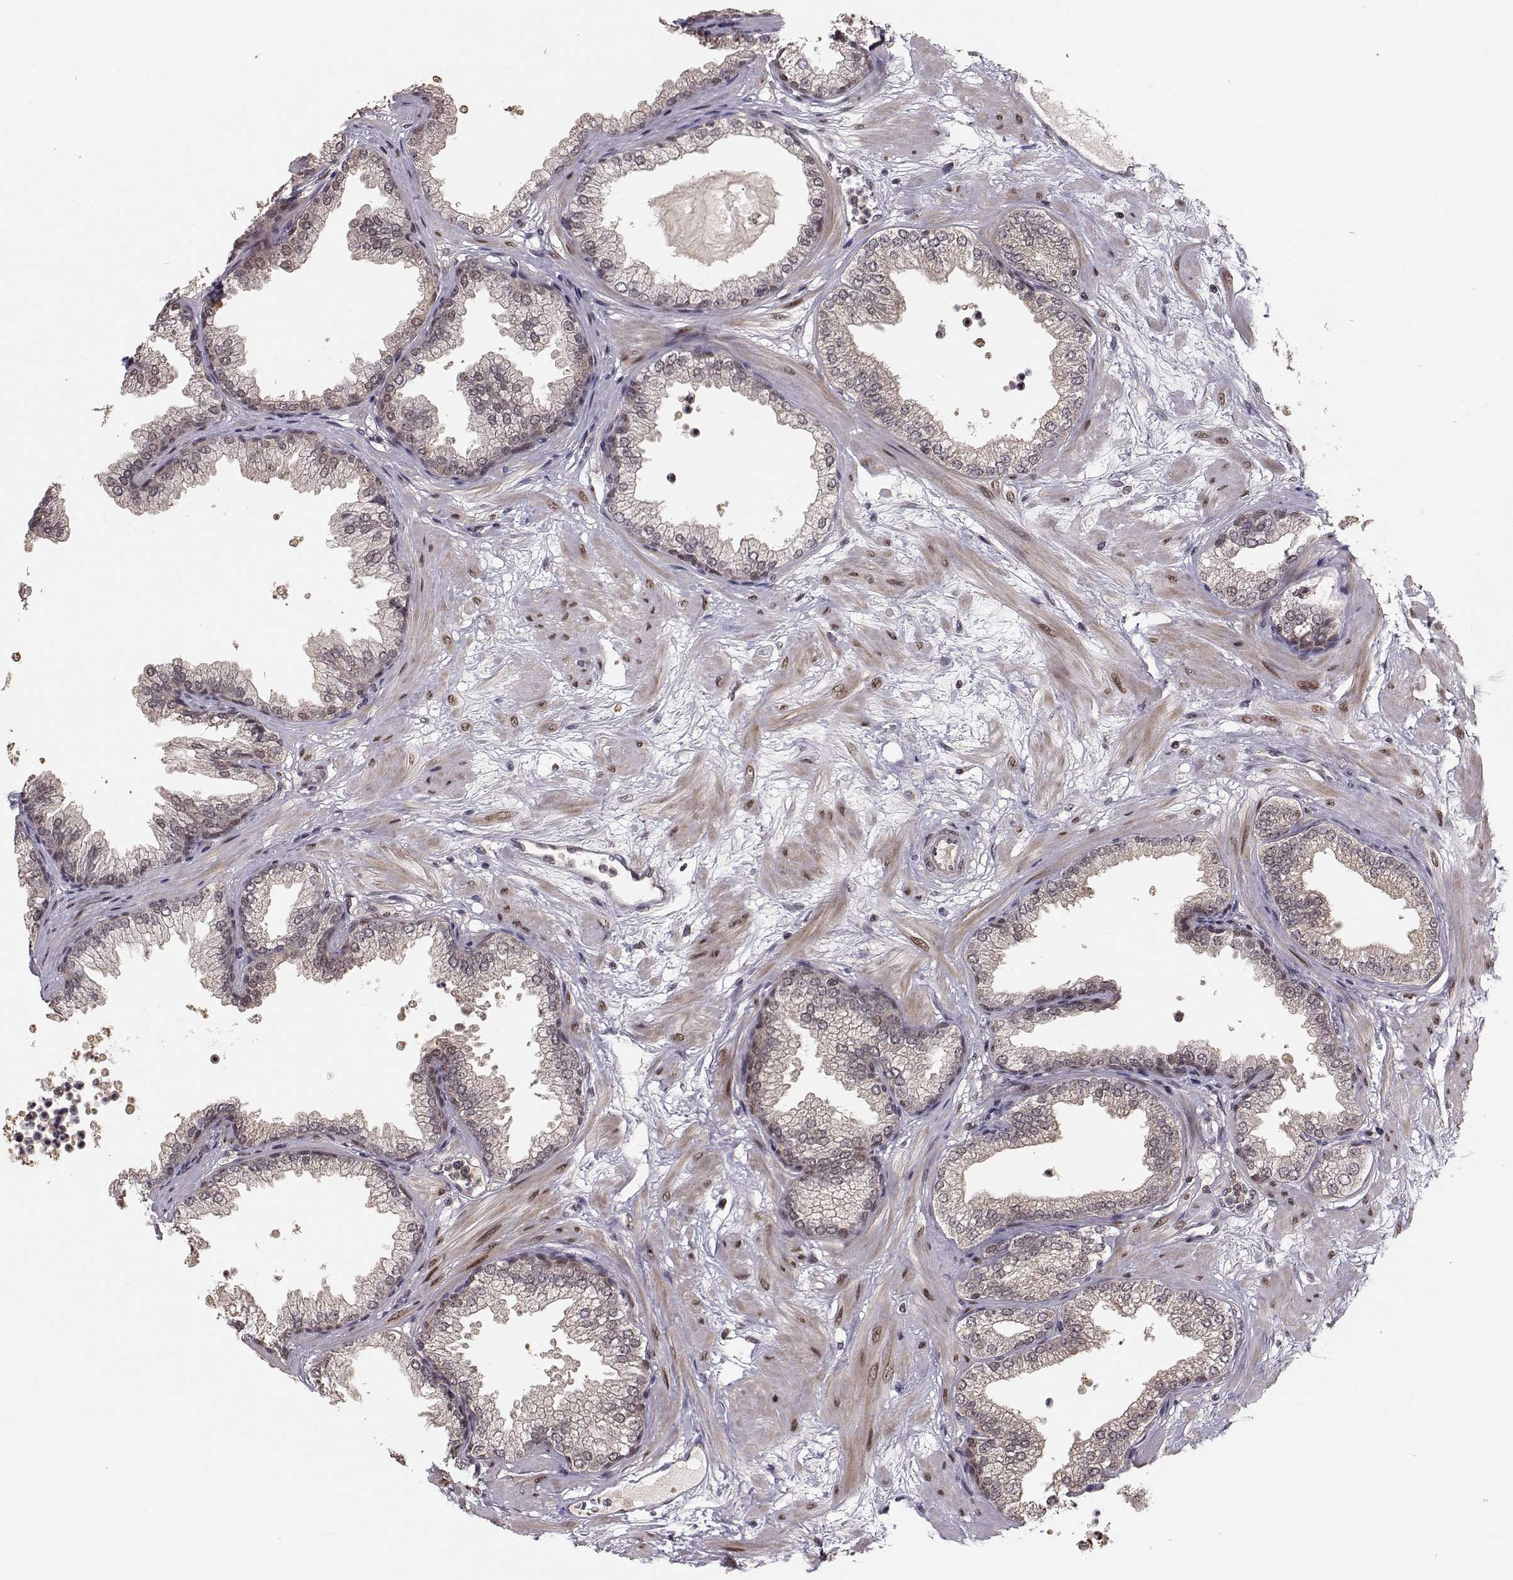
{"staining": {"intensity": "weak", "quantity": "25%-75%", "location": "cytoplasmic/membranous"}, "tissue": "prostate", "cell_type": "Glandular cells", "image_type": "normal", "snomed": [{"axis": "morphology", "description": "Normal tissue, NOS"}, {"axis": "topography", "description": "Prostate"}], "caption": "Immunohistochemical staining of normal human prostate shows low levels of weak cytoplasmic/membranous staining in approximately 25%-75% of glandular cells. The protein of interest is stained brown, and the nuclei are stained in blue (DAB IHC with brightfield microscopy, high magnification).", "gene": "PLEKHG3", "patient": {"sex": "male", "age": 37}}